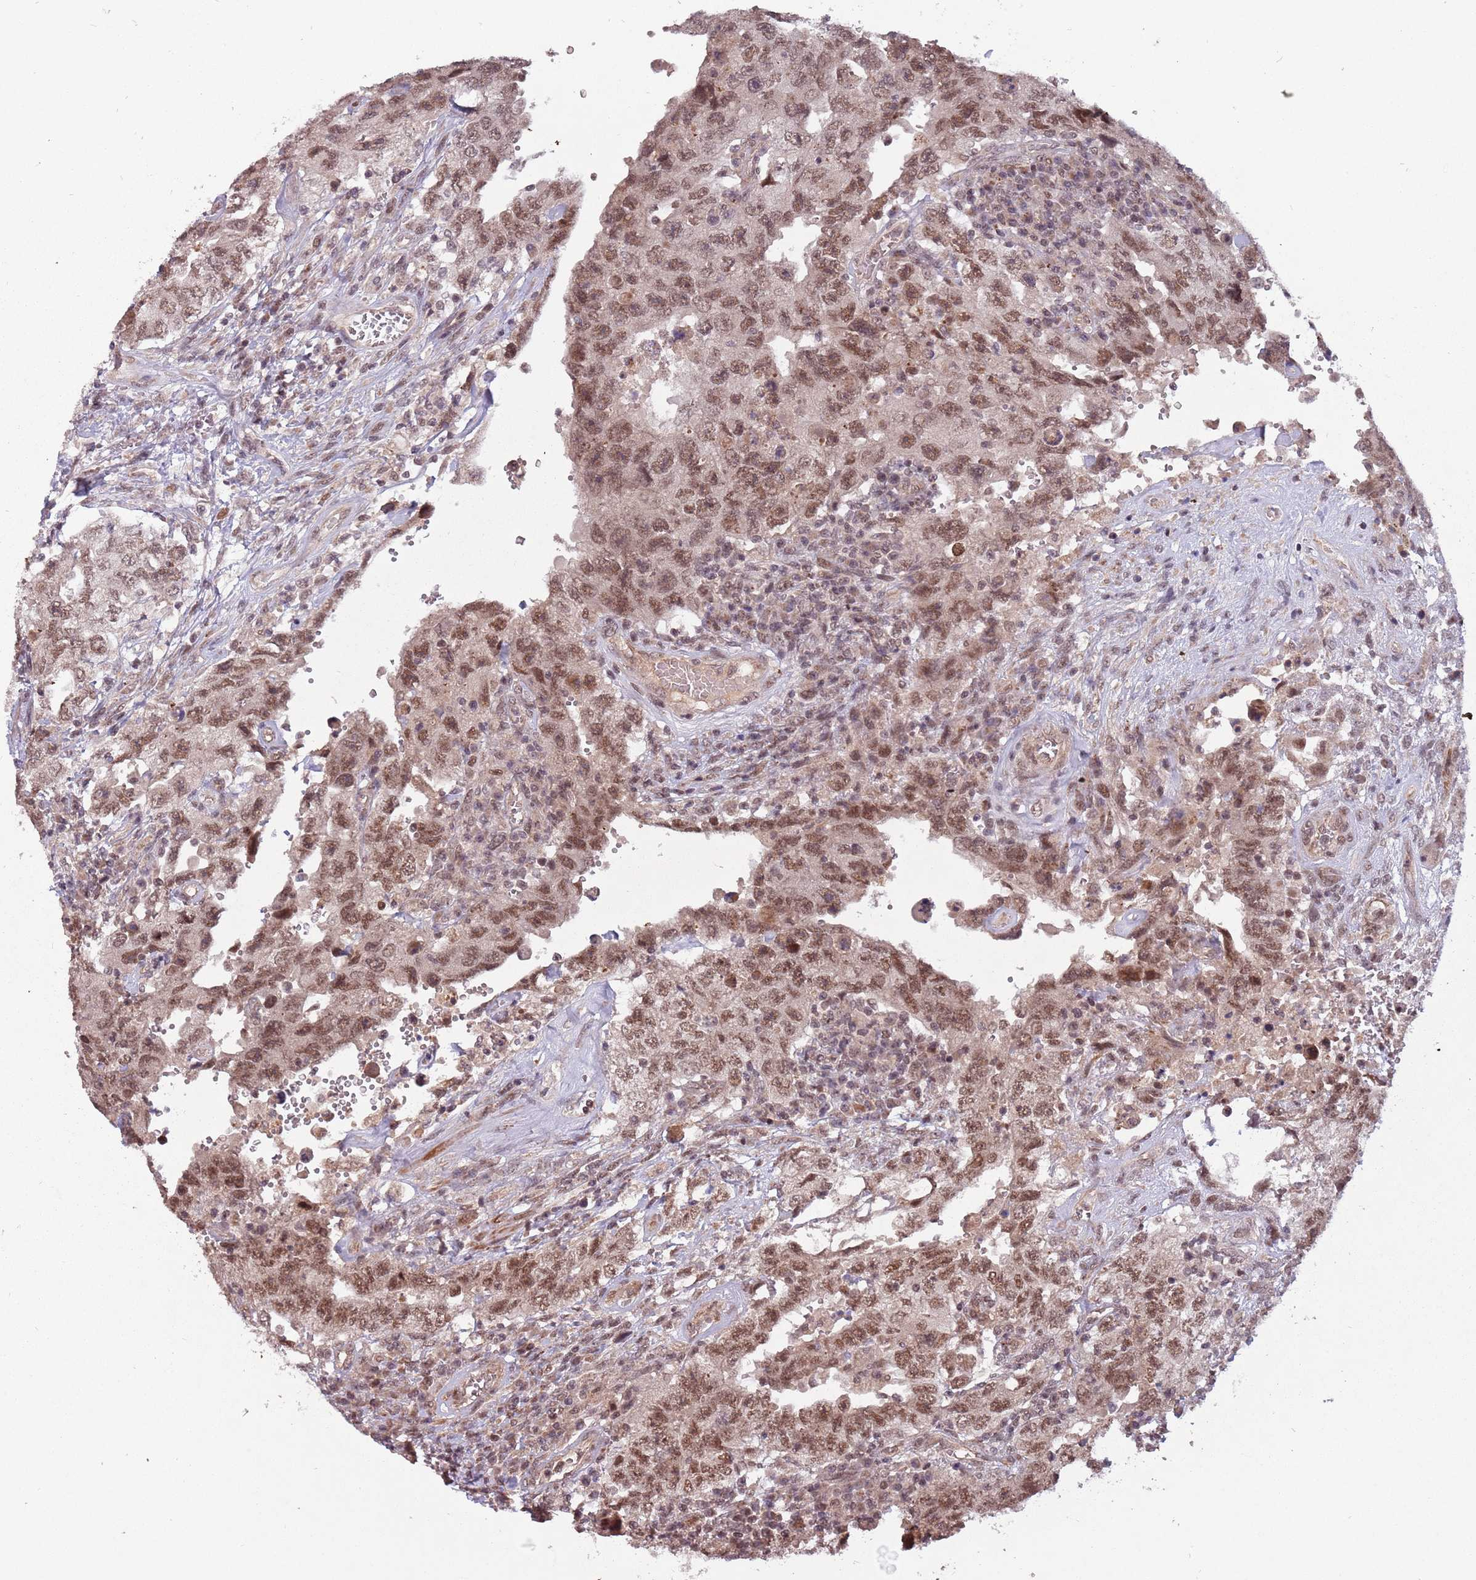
{"staining": {"intensity": "moderate", "quantity": "25%-75%", "location": "nuclear"}, "tissue": "testis cancer", "cell_type": "Tumor cells", "image_type": "cancer", "snomed": [{"axis": "morphology", "description": "Carcinoma, Embryonal, NOS"}, {"axis": "topography", "description": "Testis"}], "caption": "This is a photomicrograph of immunohistochemistry (IHC) staining of testis cancer (embryonal carcinoma), which shows moderate positivity in the nuclear of tumor cells.", "gene": "SUDS3", "patient": {"sex": "male", "age": 26}}